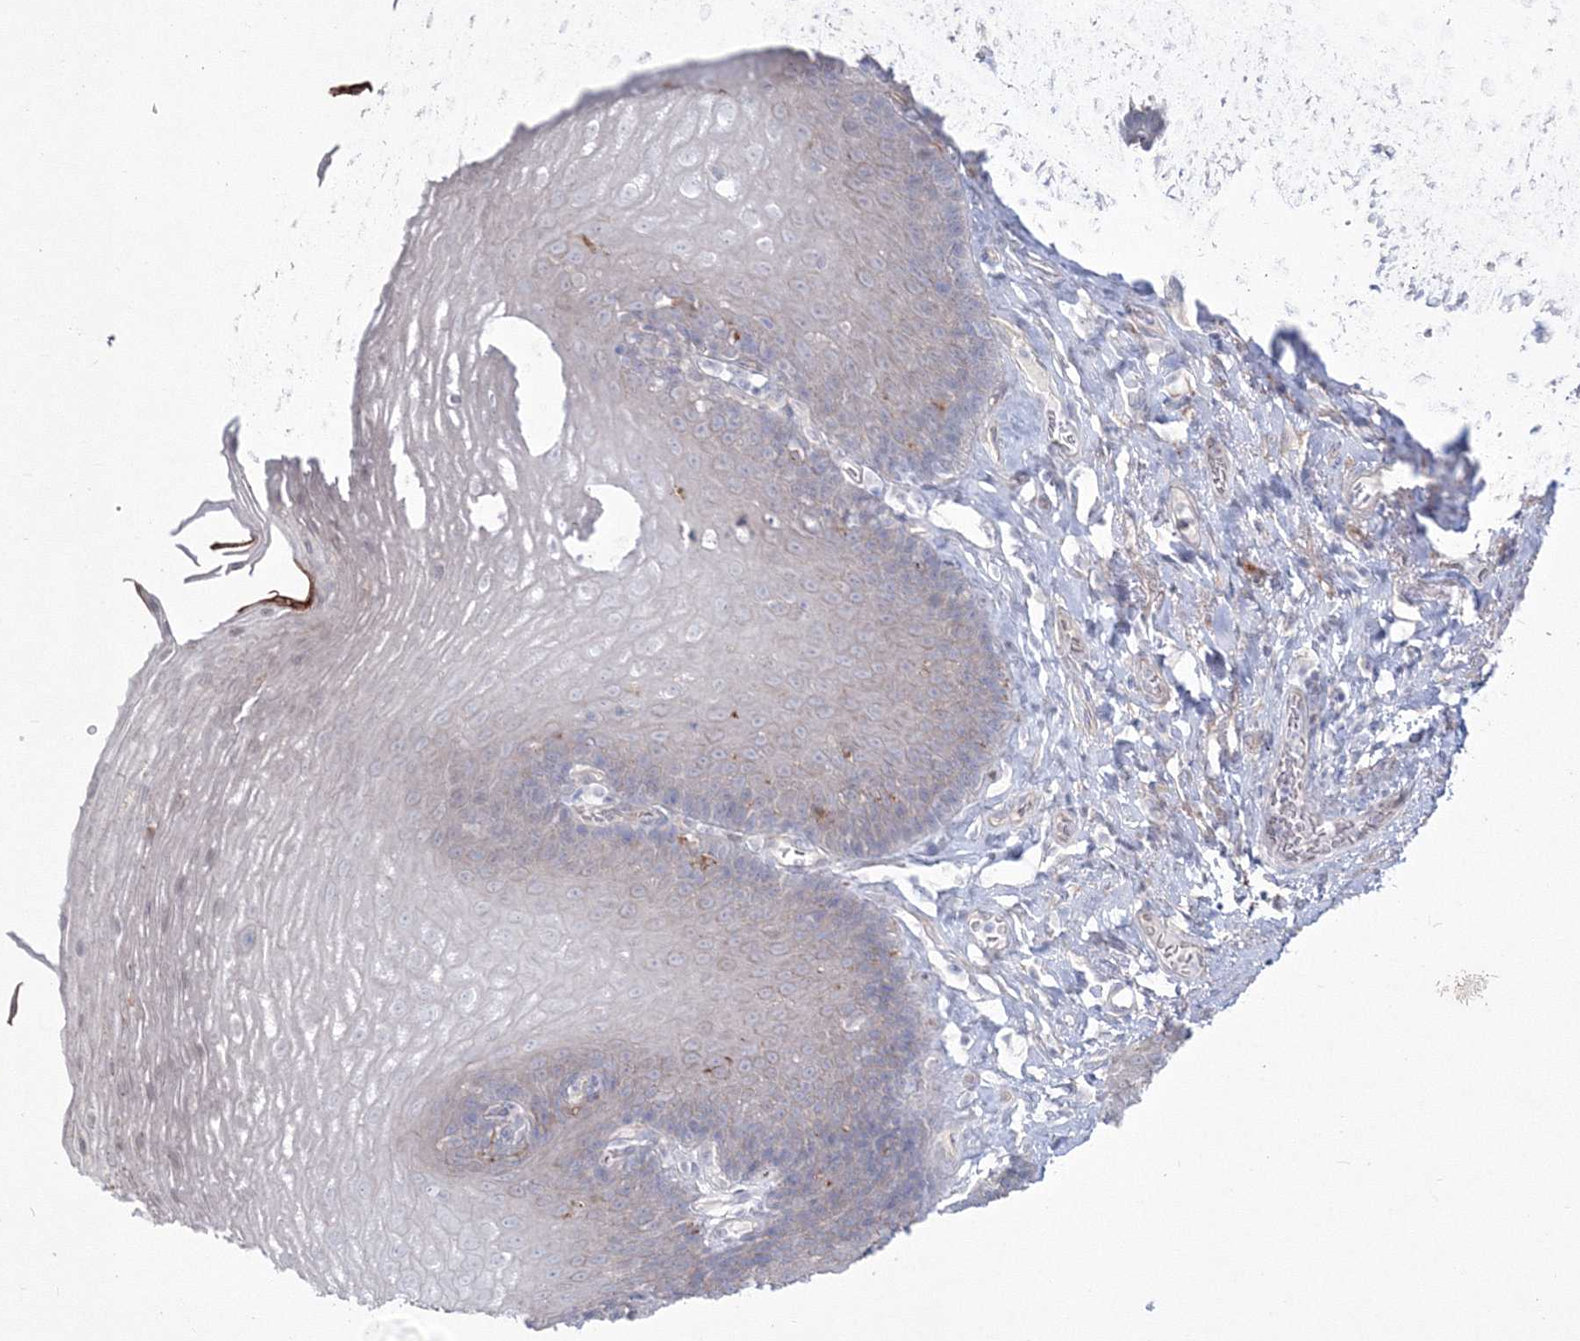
{"staining": {"intensity": "negative", "quantity": "none", "location": "none"}, "tissue": "esophagus", "cell_type": "Squamous epithelial cells", "image_type": "normal", "snomed": [{"axis": "morphology", "description": "Normal tissue, NOS"}, {"axis": "topography", "description": "Esophagus"}], "caption": "Immunohistochemistry (IHC) micrograph of unremarkable esophagus stained for a protein (brown), which reveals no staining in squamous epithelial cells.", "gene": "HYAL2", "patient": {"sex": "female", "age": 66}}